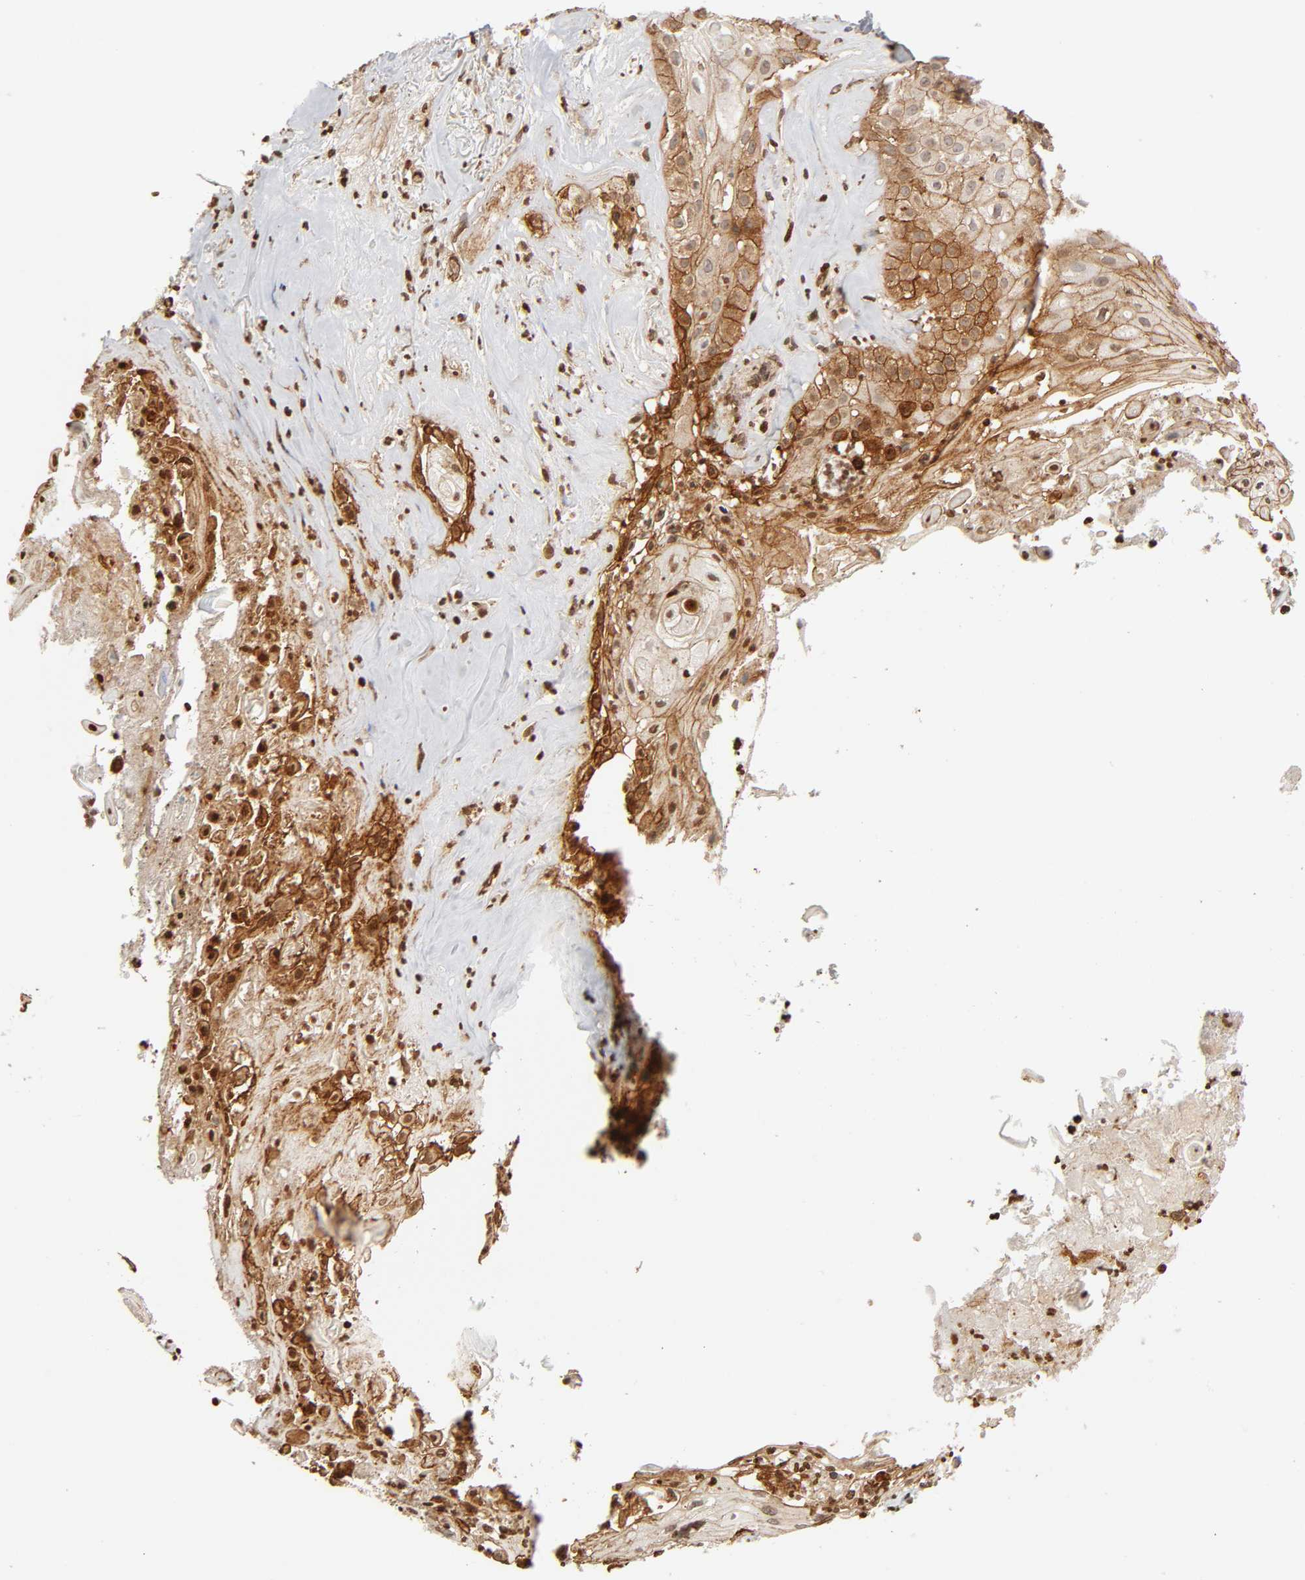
{"staining": {"intensity": "moderate", "quantity": ">75%", "location": "cytoplasmic/membranous"}, "tissue": "skin cancer", "cell_type": "Tumor cells", "image_type": "cancer", "snomed": [{"axis": "morphology", "description": "Squamous cell carcinoma, NOS"}, {"axis": "topography", "description": "Skin"}], "caption": "Protein staining displays moderate cytoplasmic/membranous staining in about >75% of tumor cells in squamous cell carcinoma (skin). Nuclei are stained in blue.", "gene": "ITGAV", "patient": {"sex": "male", "age": 65}}